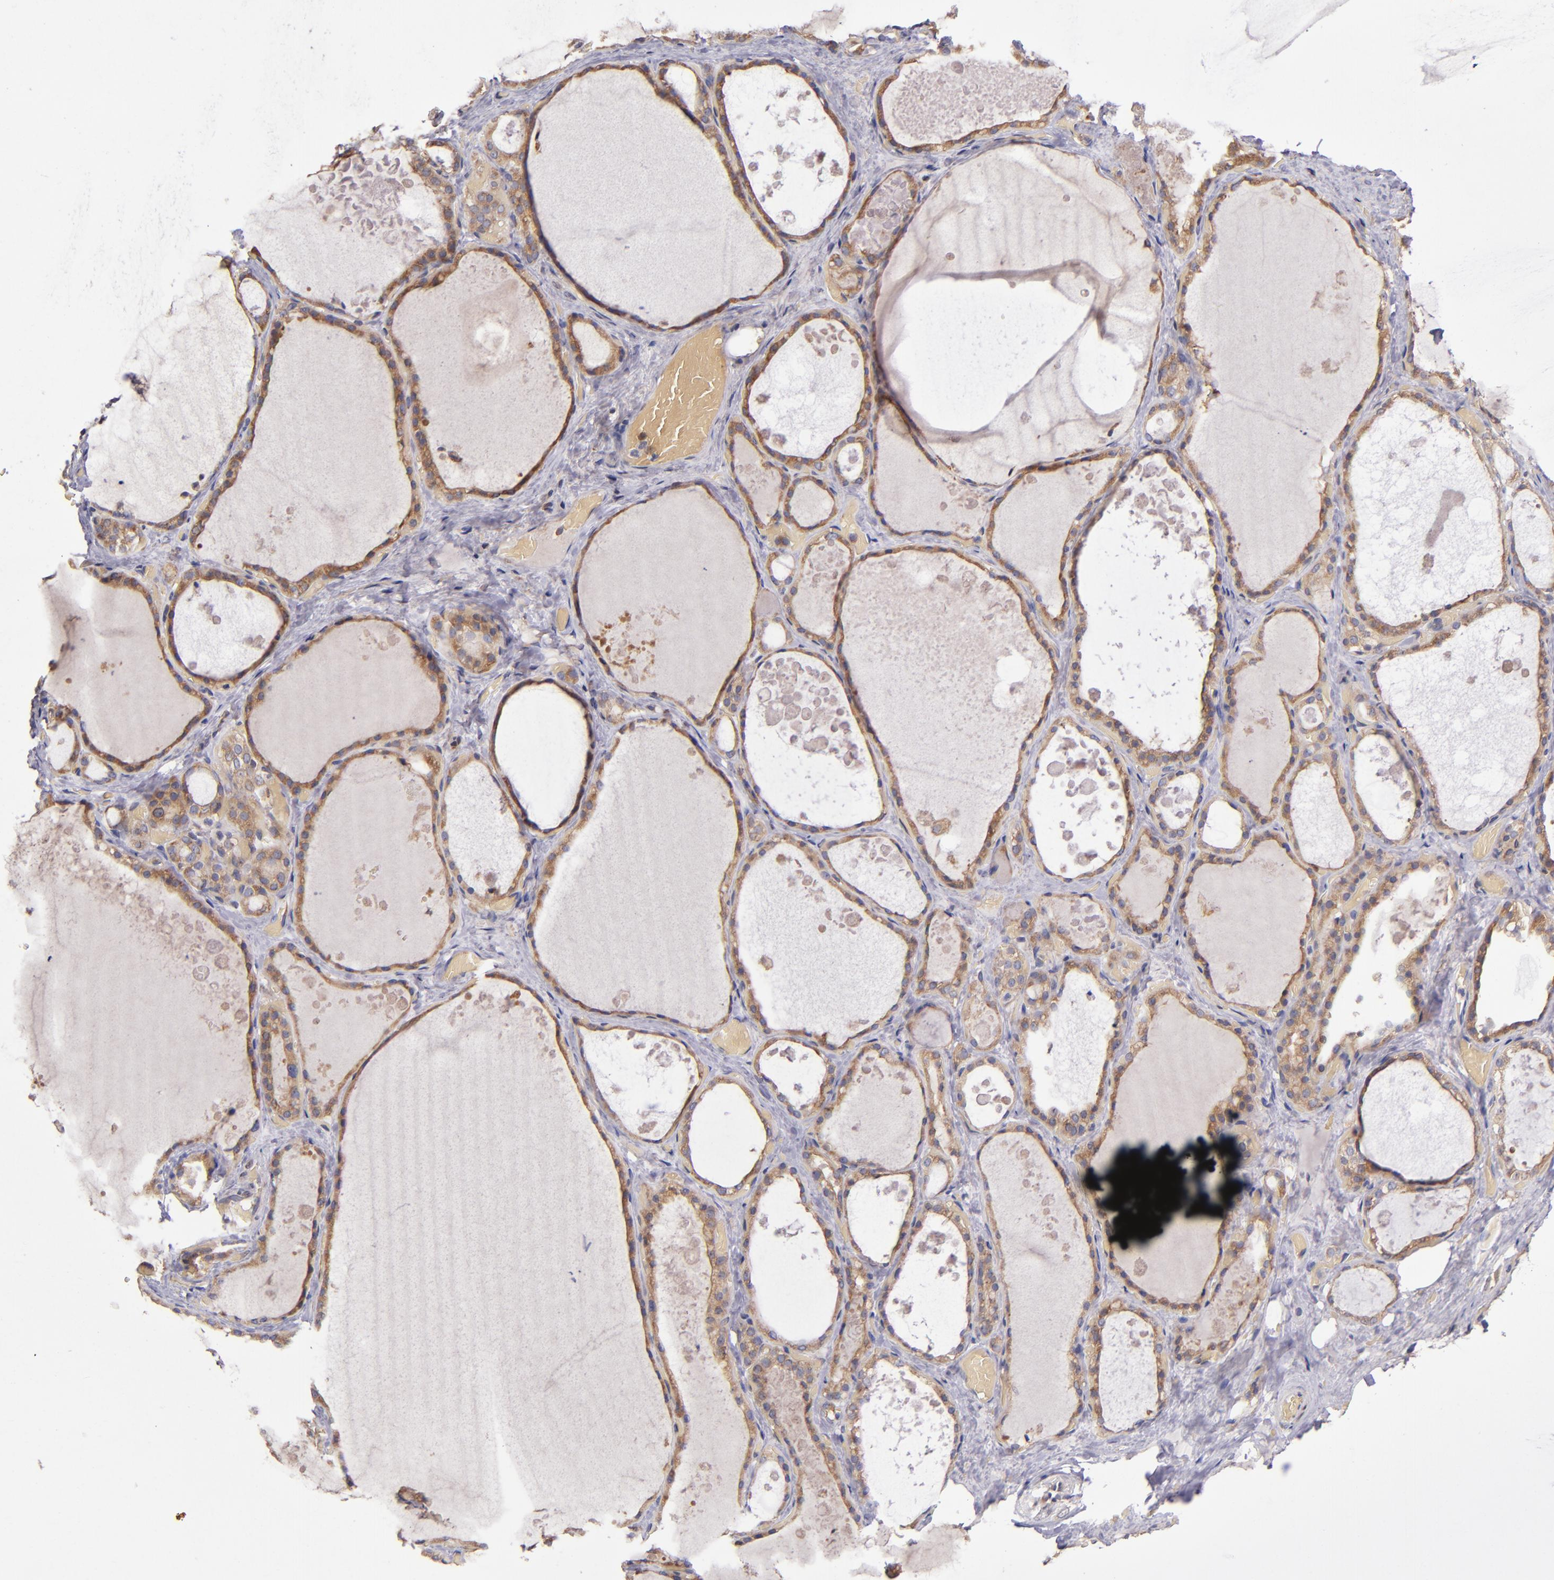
{"staining": {"intensity": "moderate", "quantity": ">75%", "location": "cytoplasmic/membranous"}, "tissue": "thyroid gland", "cell_type": "Glandular cells", "image_type": "normal", "snomed": [{"axis": "morphology", "description": "Normal tissue, NOS"}, {"axis": "topography", "description": "Thyroid gland"}], "caption": "The photomicrograph reveals a brown stain indicating the presence of a protein in the cytoplasmic/membranous of glandular cells in thyroid gland. (DAB IHC with brightfield microscopy, high magnification).", "gene": "EIF4ENIF1", "patient": {"sex": "male", "age": 61}}